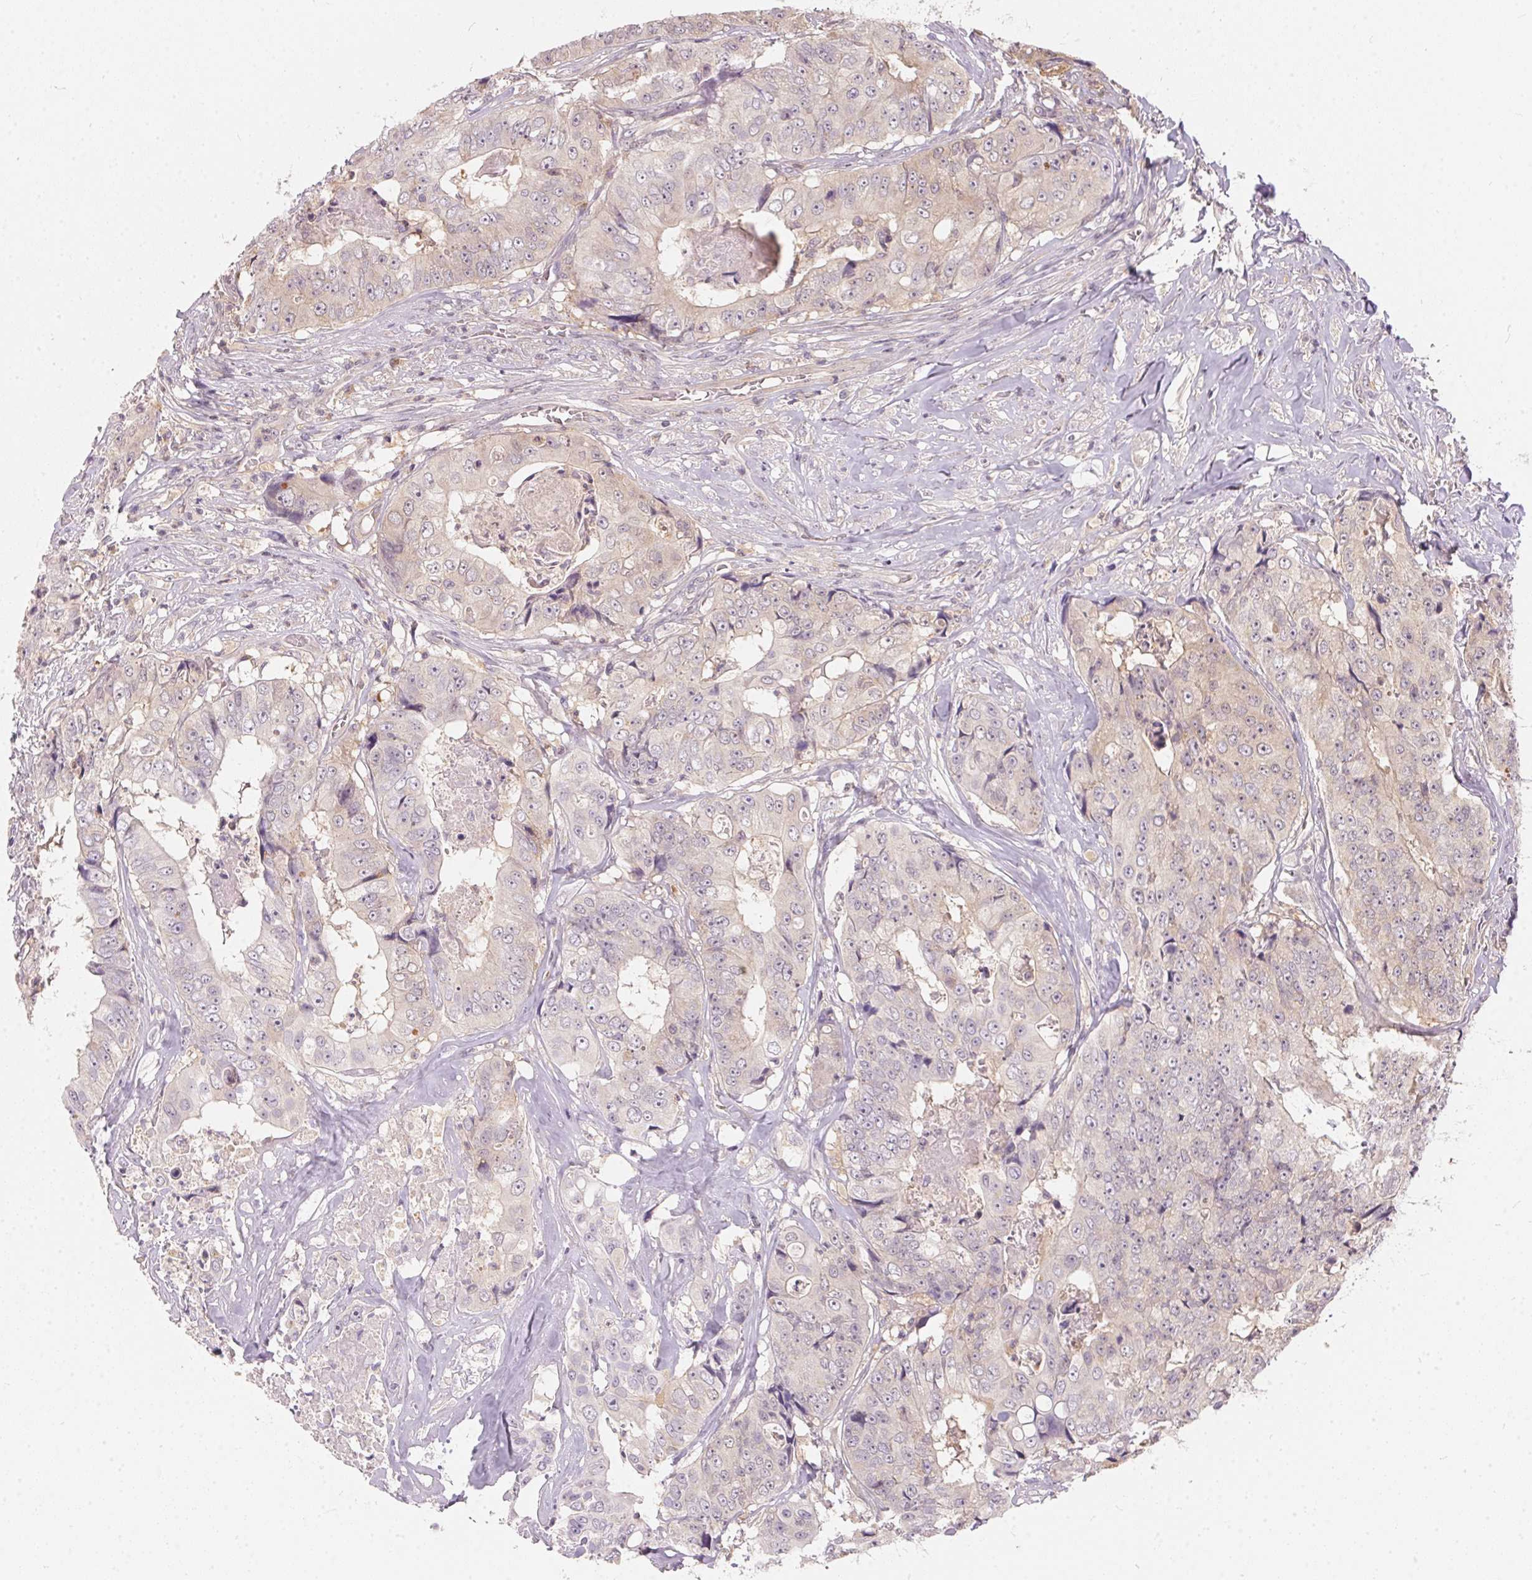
{"staining": {"intensity": "negative", "quantity": "none", "location": "none"}, "tissue": "colorectal cancer", "cell_type": "Tumor cells", "image_type": "cancer", "snomed": [{"axis": "morphology", "description": "Adenocarcinoma, NOS"}, {"axis": "topography", "description": "Rectum"}], "caption": "Tumor cells are negative for protein expression in human colorectal adenocarcinoma.", "gene": "BLMH", "patient": {"sex": "female", "age": 62}}